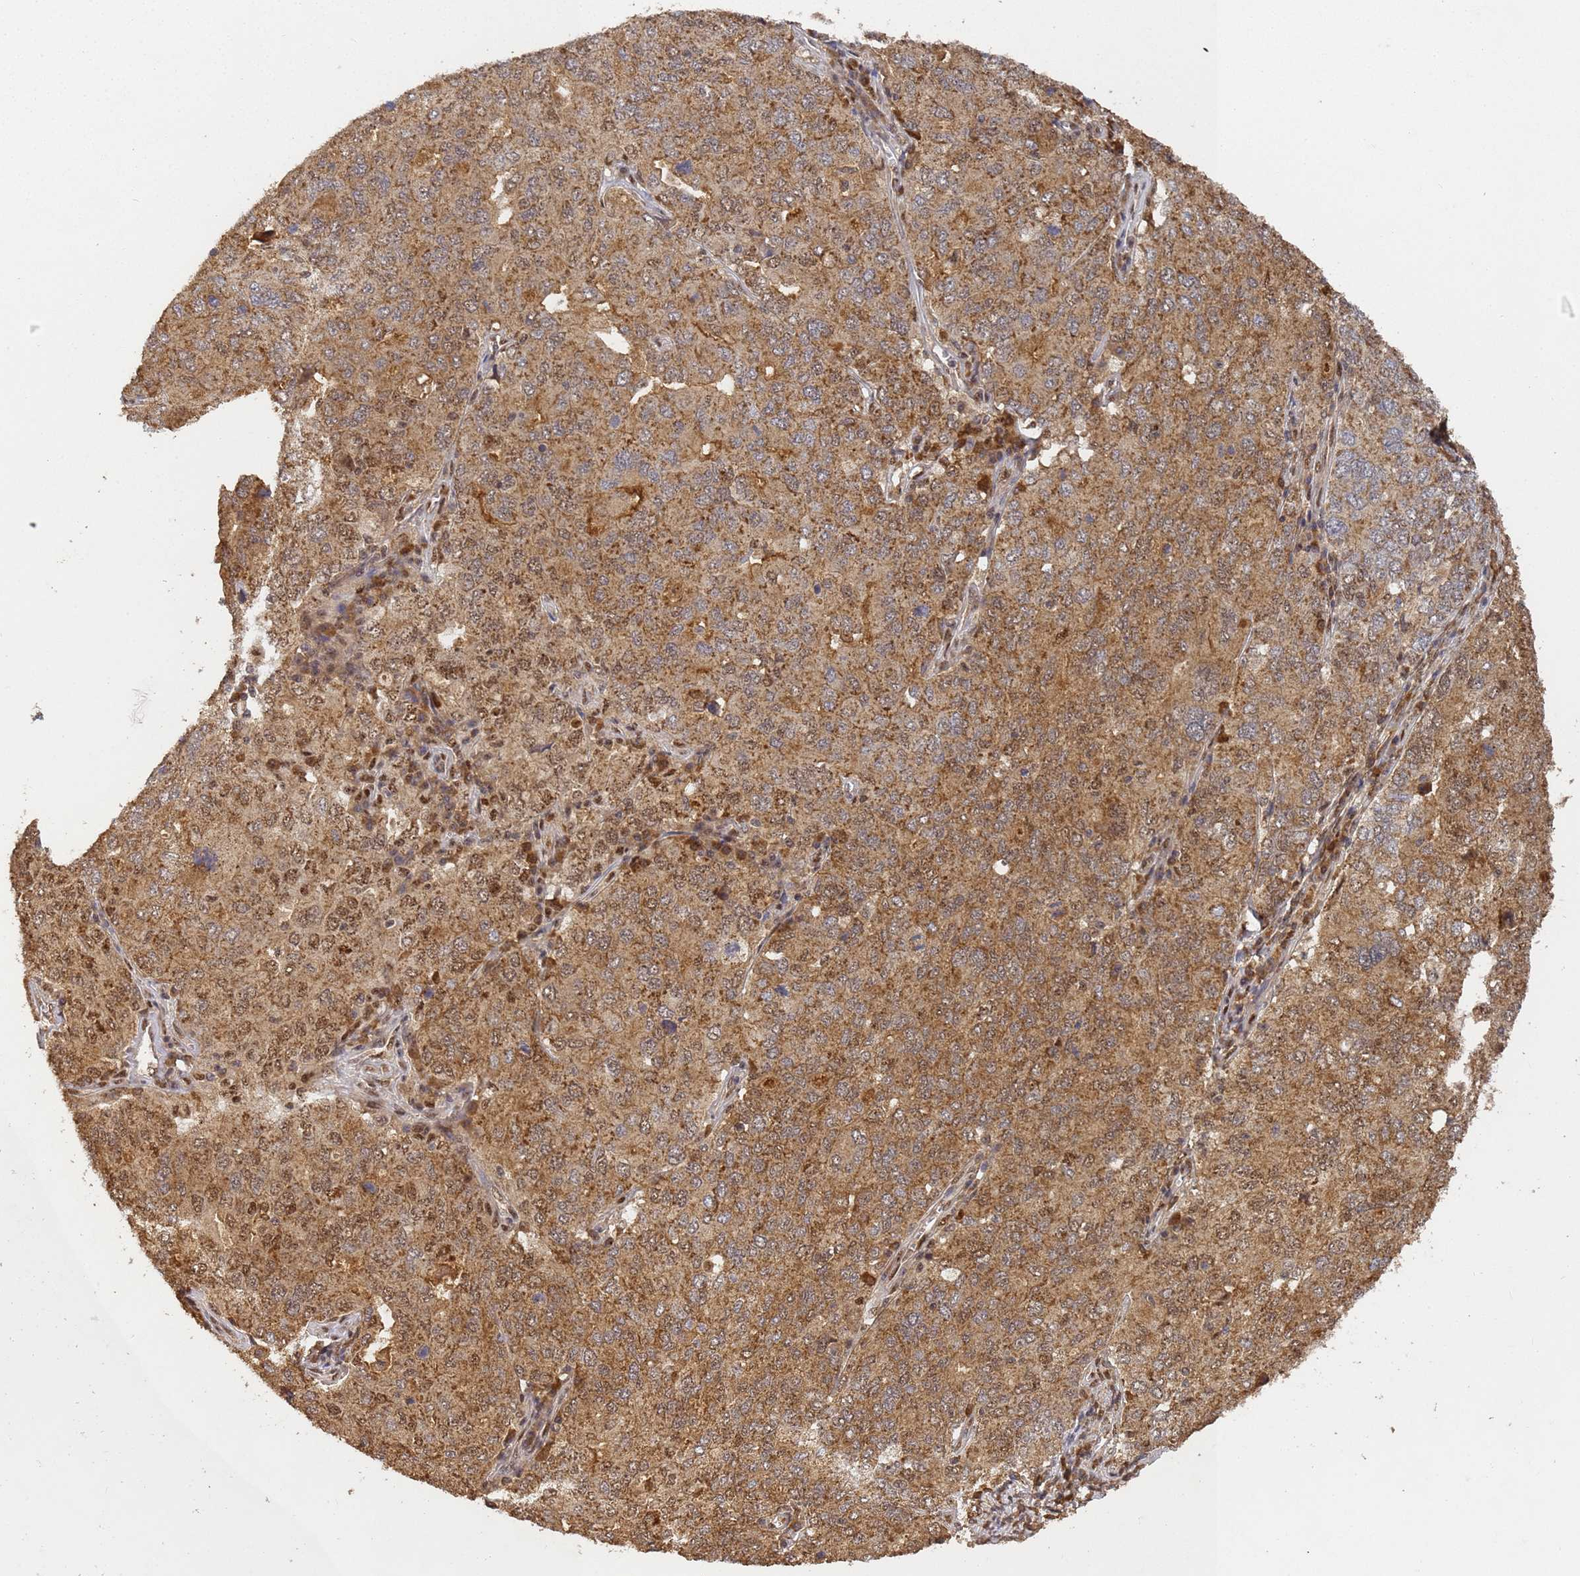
{"staining": {"intensity": "moderate", "quantity": ">75%", "location": "cytoplasmic/membranous,nuclear"}, "tissue": "ovarian cancer", "cell_type": "Tumor cells", "image_type": "cancer", "snomed": [{"axis": "morphology", "description": "Carcinoma, endometroid"}, {"axis": "topography", "description": "Ovary"}], "caption": "Tumor cells display medium levels of moderate cytoplasmic/membranous and nuclear positivity in about >75% of cells in ovarian endometroid carcinoma.", "gene": "SECISBP2", "patient": {"sex": "female", "age": 62}}